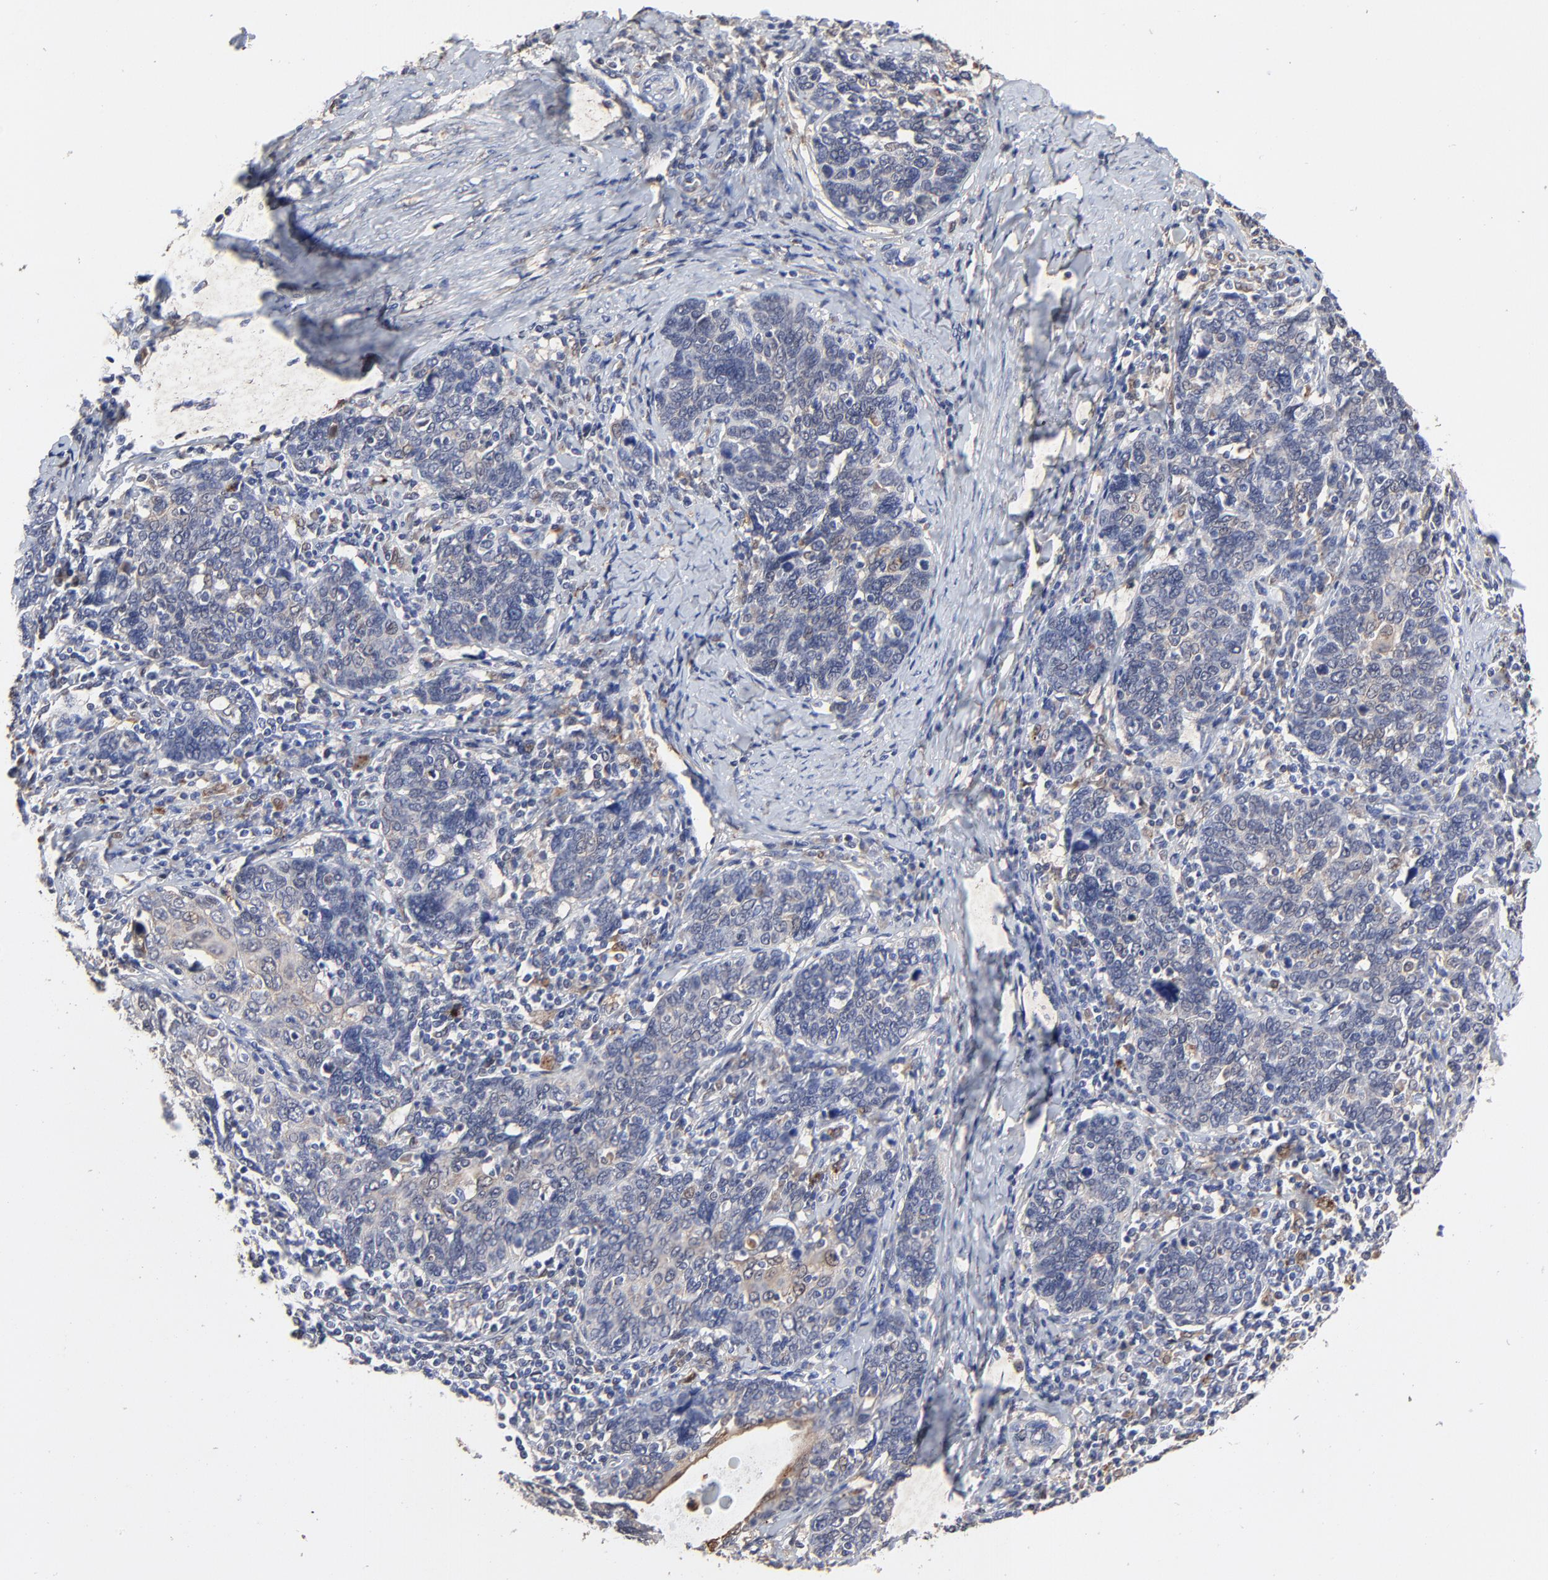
{"staining": {"intensity": "weak", "quantity": "<25%", "location": "cytoplasmic/membranous"}, "tissue": "cervical cancer", "cell_type": "Tumor cells", "image_type": "cancer", "snomed": [{"axis": "morphology", "description": "Squamous cell carcinoma, NOS"}, {"axis": "topography", "description": "Cervix"}], "caption": "Immunohistochemistry of cervical cancer displays no expression in tumor cells.", "gene": "LGALS3", "patient": {"sex": "female", "age": 41}}